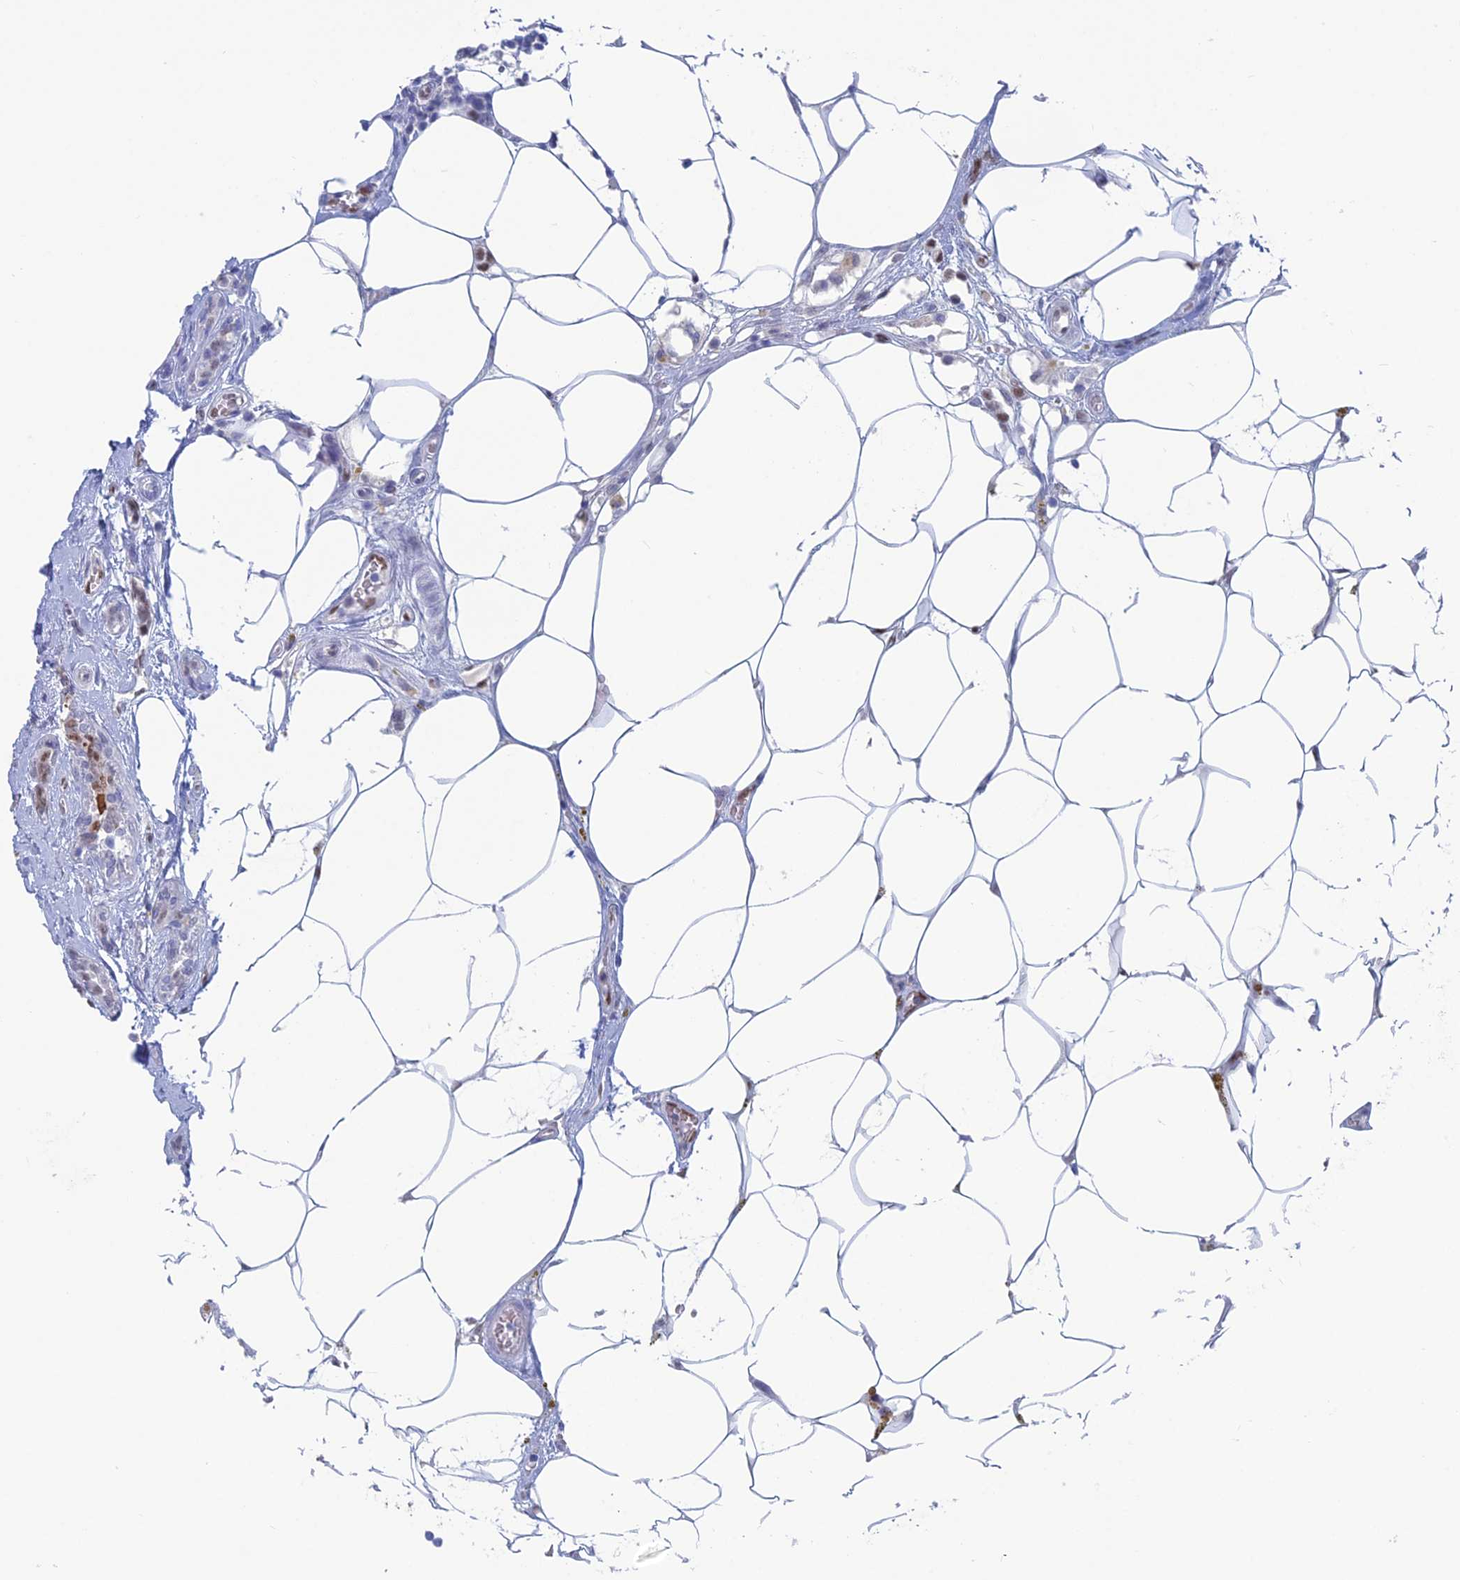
{"staining": {"intensity": "negative", "quantity": "none", "location": "none"}, "tissue": "breast cancer", "cell_type": "Tumor cells", "image_type": "cancer", "snomed": [{"axis": "morphology", "description": "Lobular carcinoma"}, {"axis": "topography", "description": "Breast"}], "caption": "Tumor cells are negative for protein expression in human breast lobular carcinoma.", "gene": "NOL4L", "patient": {"sex": "female", "age": 58}}